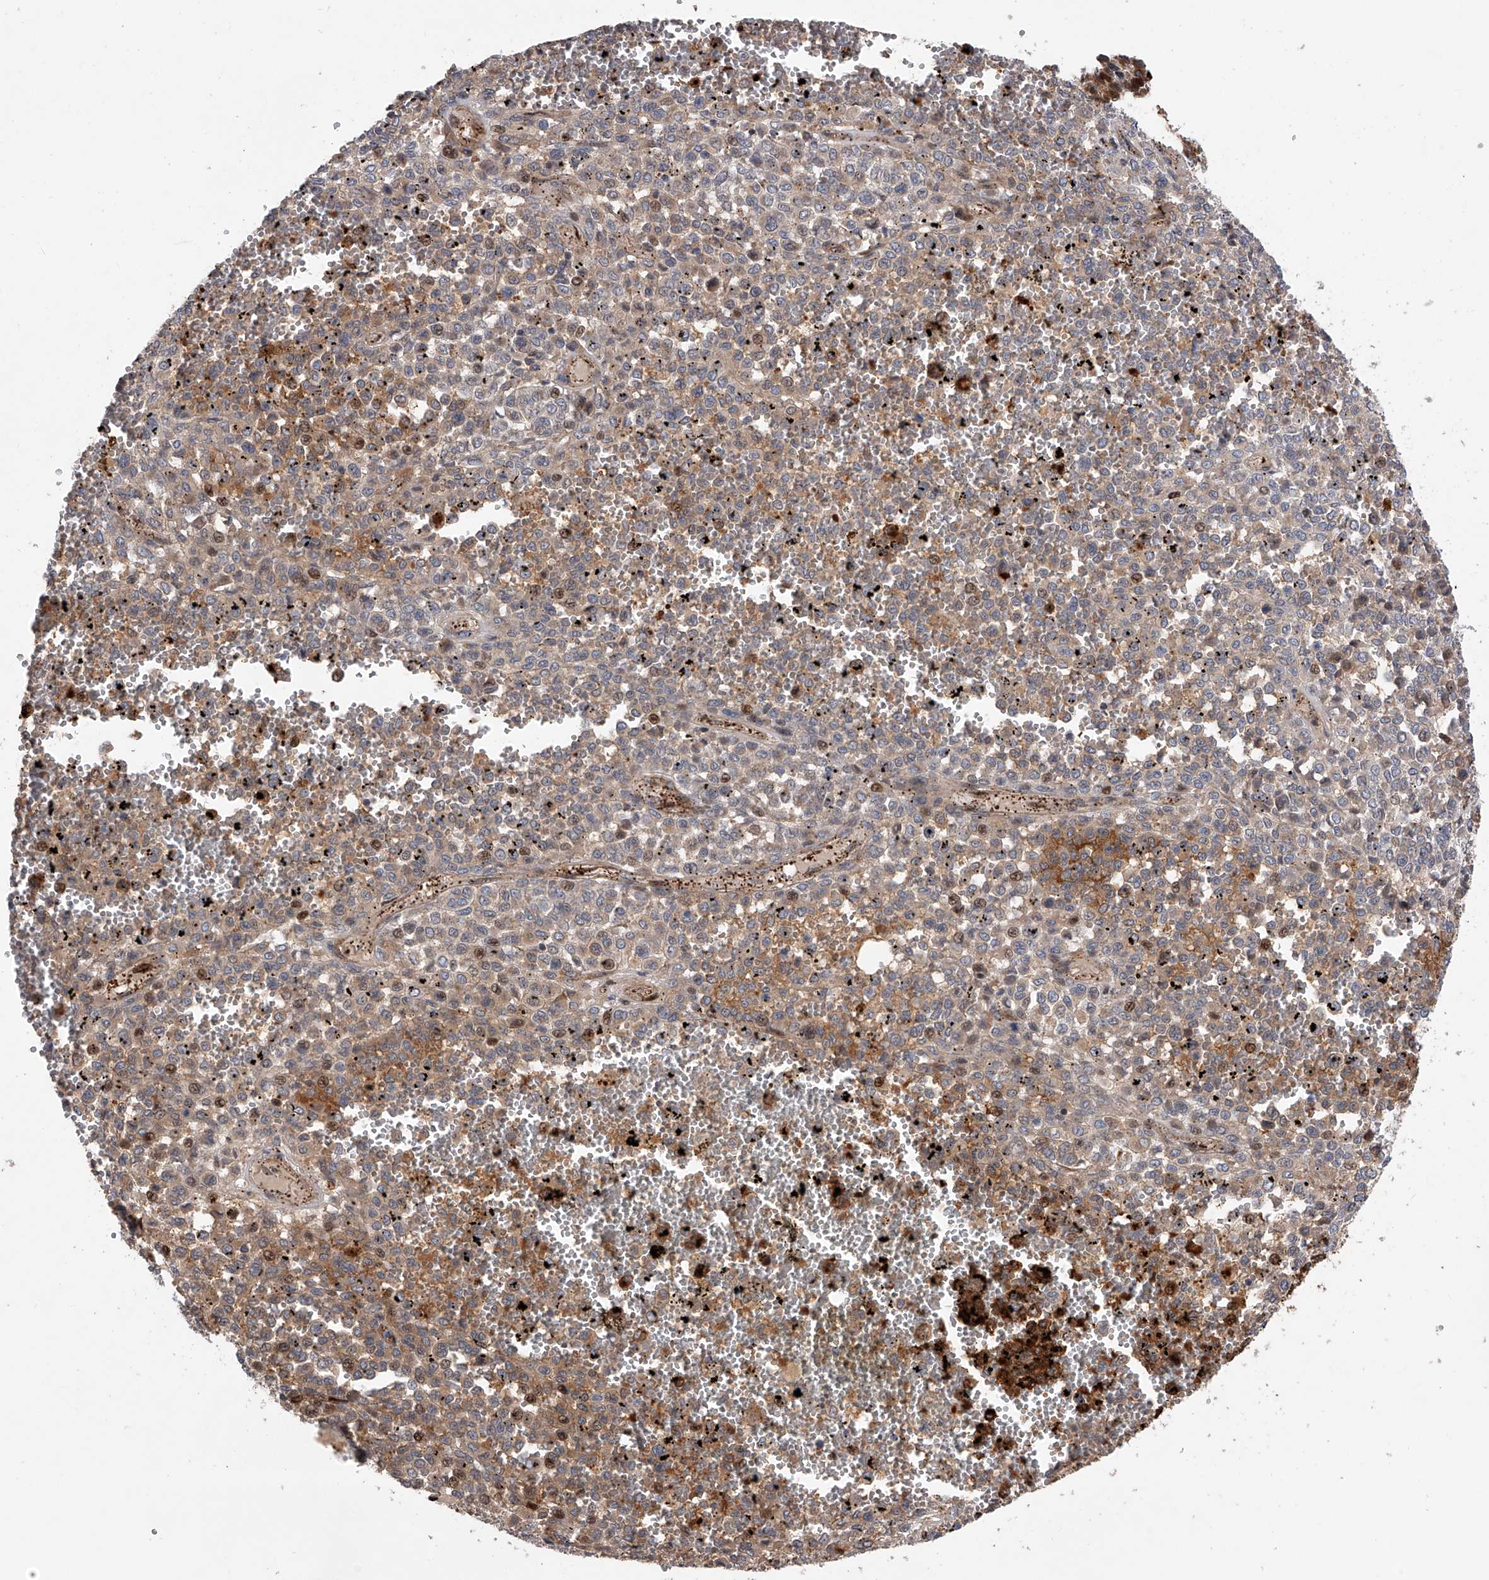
{"staining": {"intensity": "moderate", "quantity": "25%-75%", "location": "cytoplasmic/membranous"}, "tissue": "melanoma", "cell_type": "Tumor cells", "image_type": "cancer", "snomed": [{"axis": "morphology", "description": "Malignant melanoma, Metastatic site"}, {"axis": "topography", "description": "Pancreas"}], "caption": "This micrograph demonstrates immunohistochemistry staining of melanoma, with medium moderate cytoplasmic/membranous staining in approximately 25%-75% of tumor cells.", "gene": "PDSS2", "patient": {"sex": "female", "age": 30}}